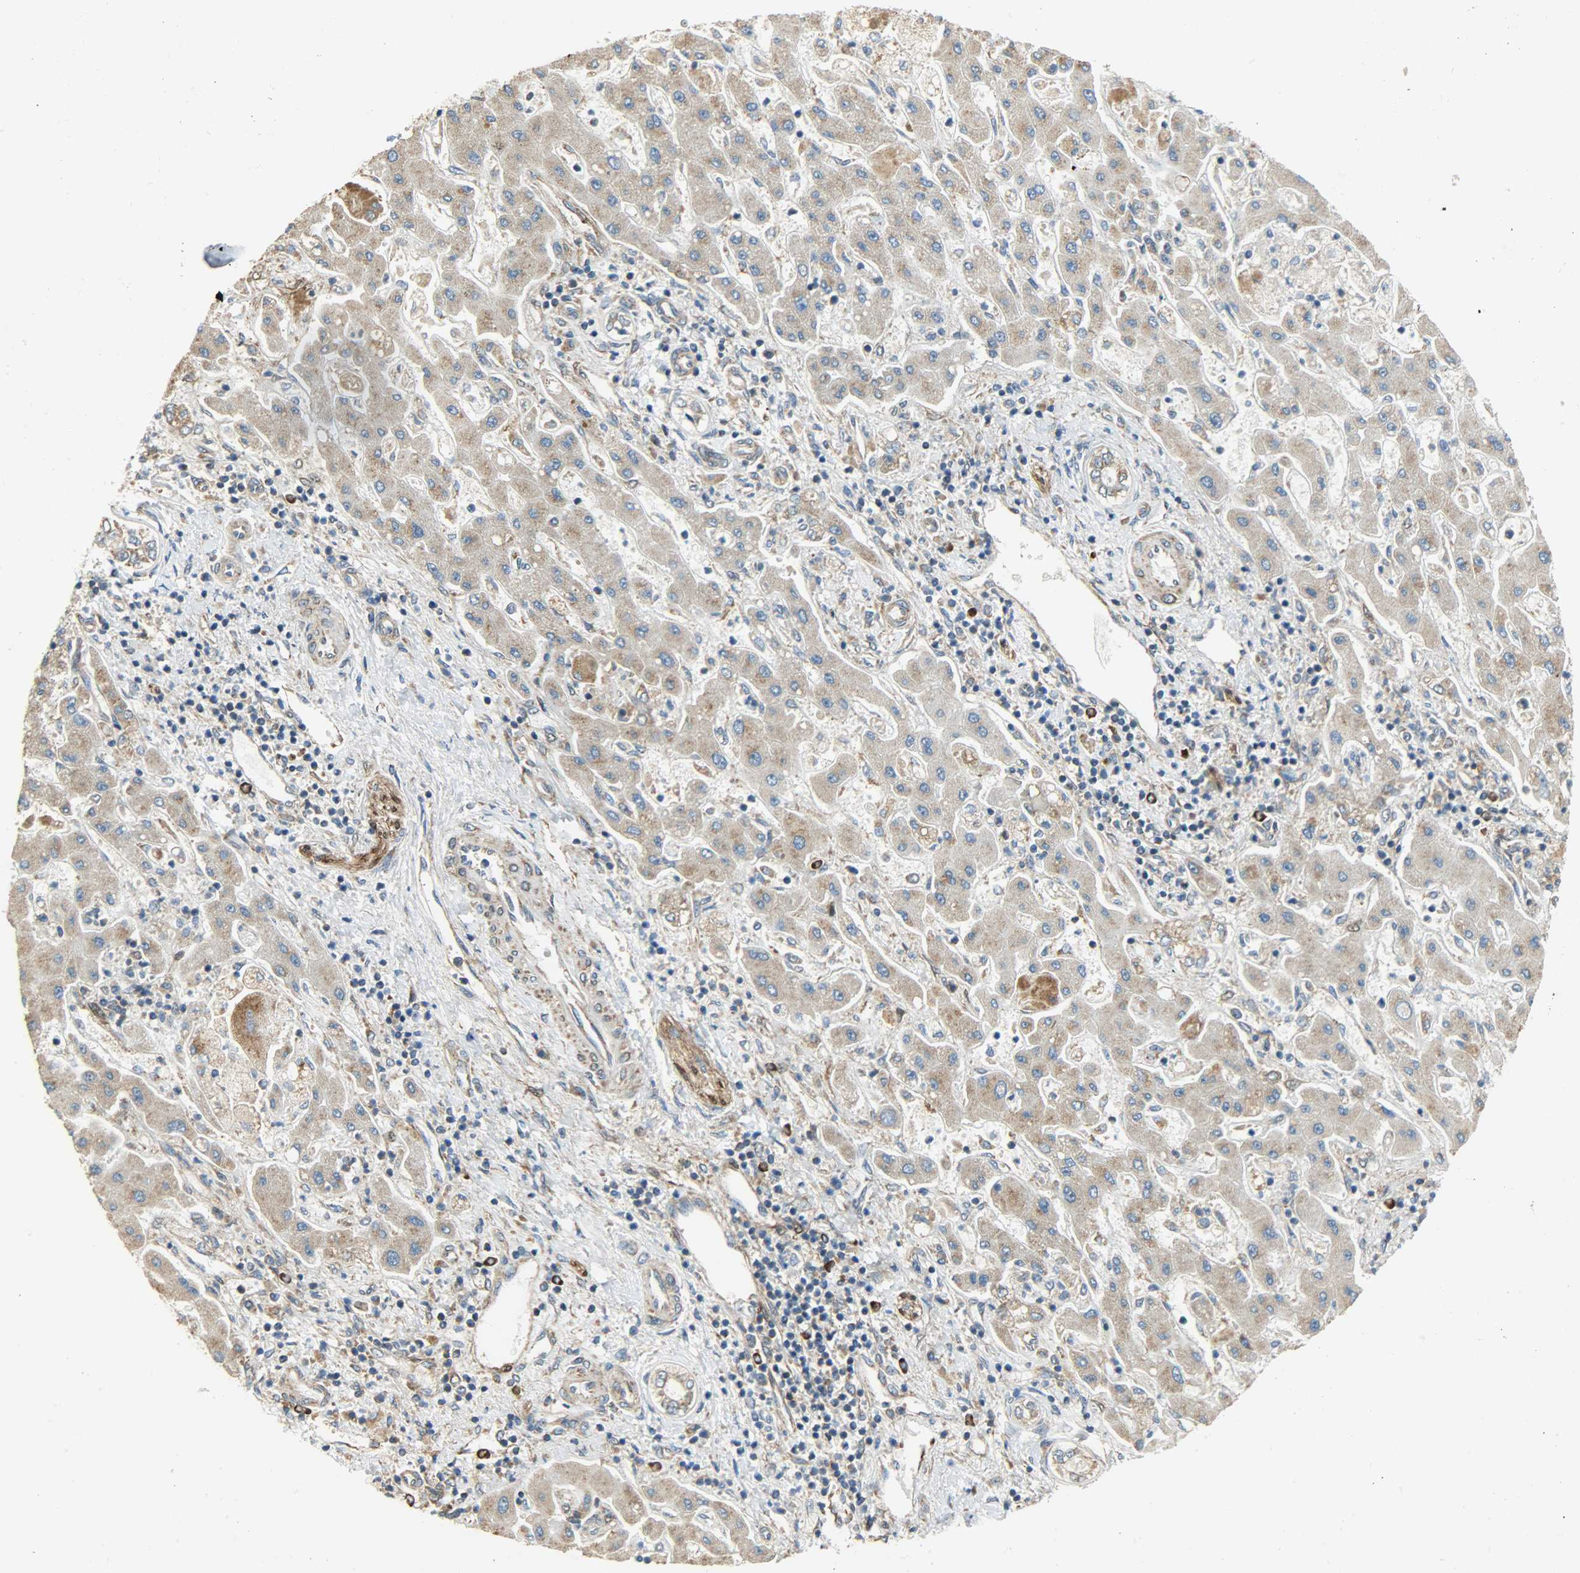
{"staining": {"intensity": "moderate", "quantity": ">75%", "location": "cytoplasmic/membranous"}, "tissue": "liver cancer", "cell_type": "Tumor cells", "image_type": "cancer", "snomed": [{"axis": "morphology", "description": "Cholangiocarcinoma"}, {"axis": "topography", "description": "Liver"}], "caption": "Immunohistochemistry (IHC) micrograph of human liver cholangiocarcinoma stained for a protein (brown), which exhibits medium levels of moderate cytoplasmic/membranous positivity in approximately >75% of tumor cells.", "gene": "C1orf198", "patient": {"sex": "male", "age": 50}}